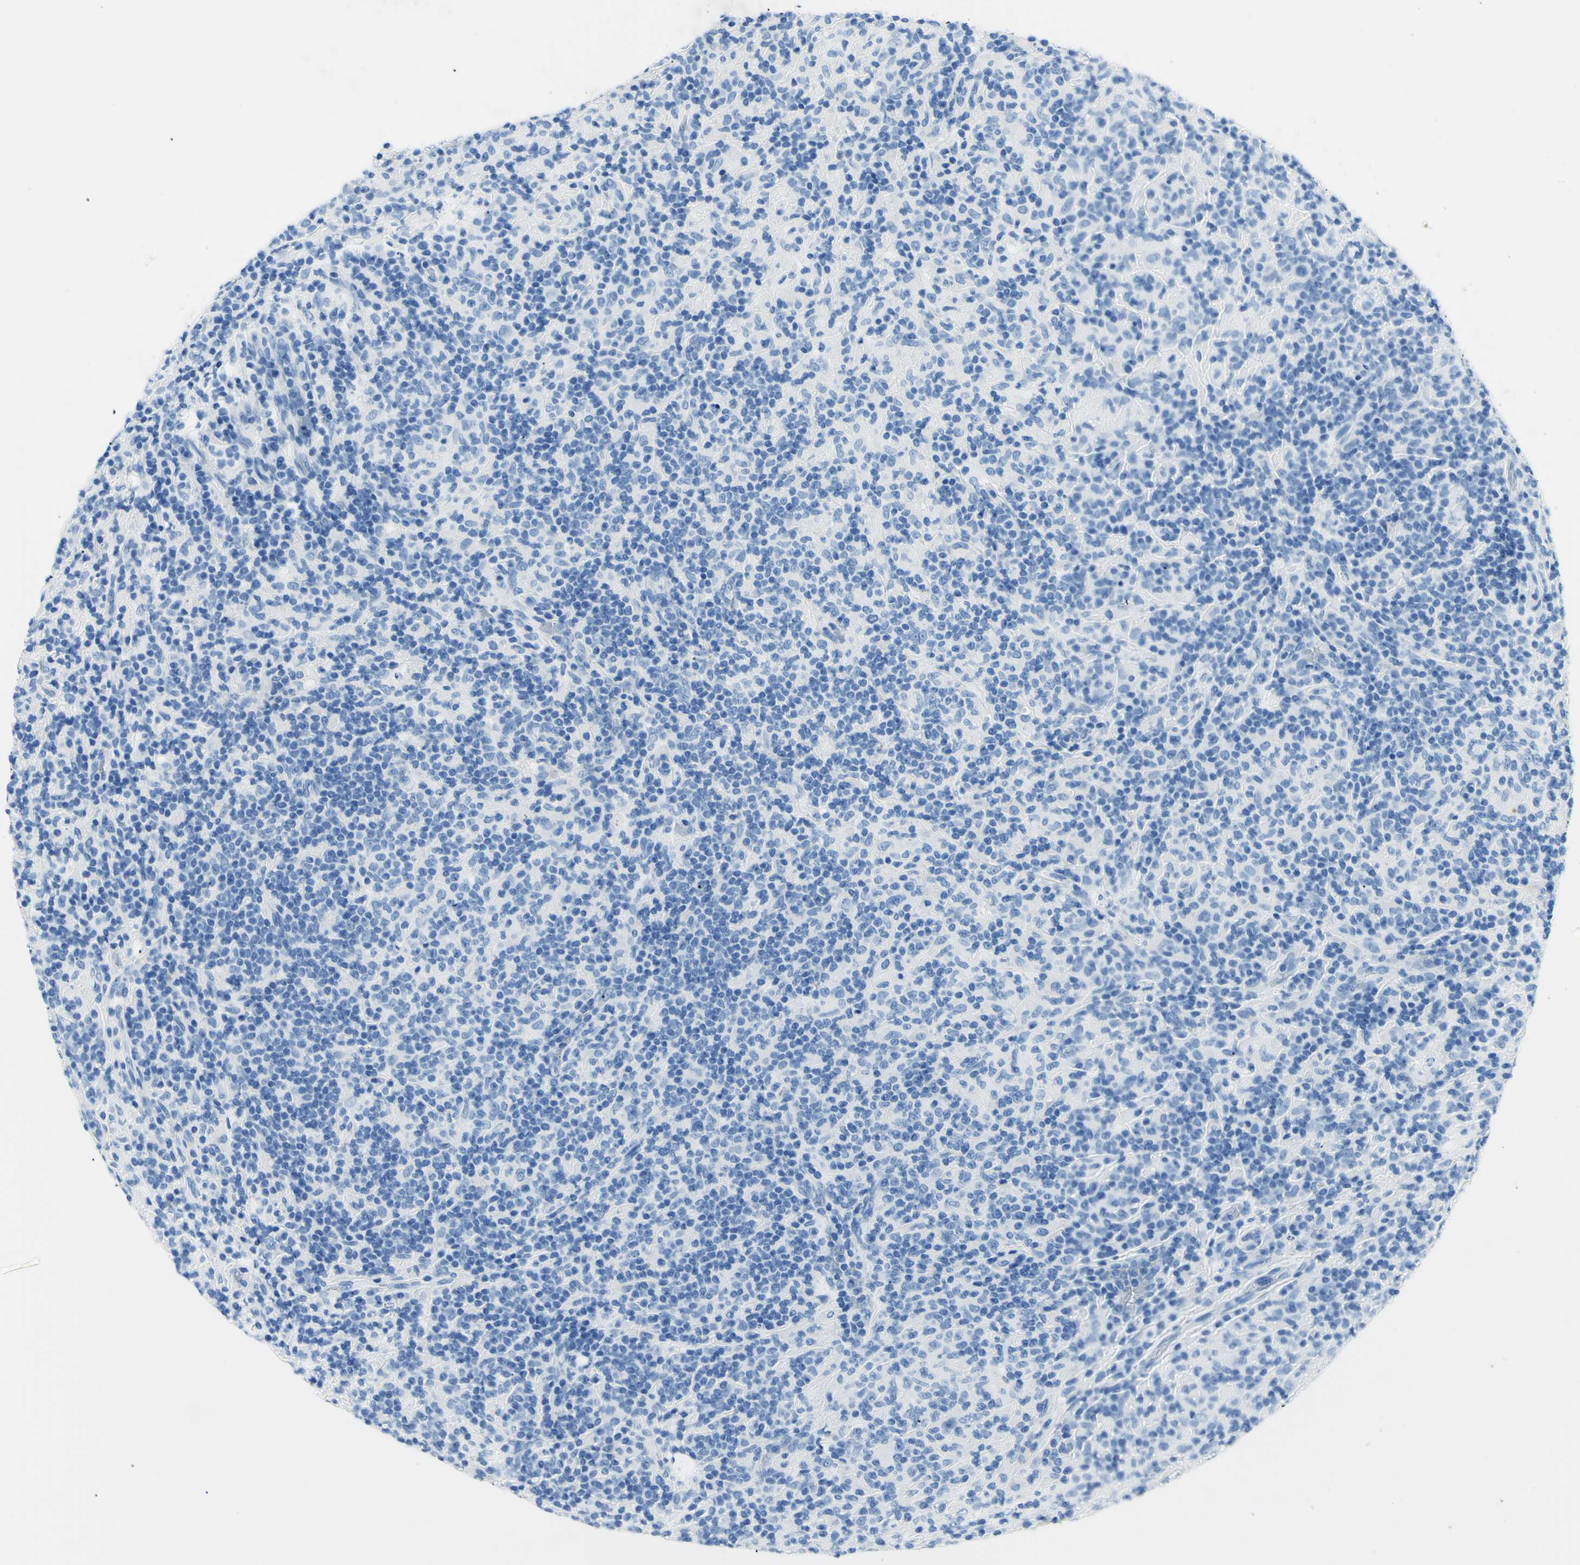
{"staining": {"intensity": "negative", "quantity": "none", "location": "none"}, "tissue": "lymphoma", "cell_type": "Tumor cells", "image_type": "cancer", "snomed": [{"axis": "morphology", "description": "Hodgkin's disease, NOS"}, {"axis": "topography", "description": "Lymph node"}], "caption": "Immunohistochemistry (IHC) of lymphoma demonstrates no staining in tumor cells.", "gene": "MYH2", "patient": {"sex": "male", "age": 70}}